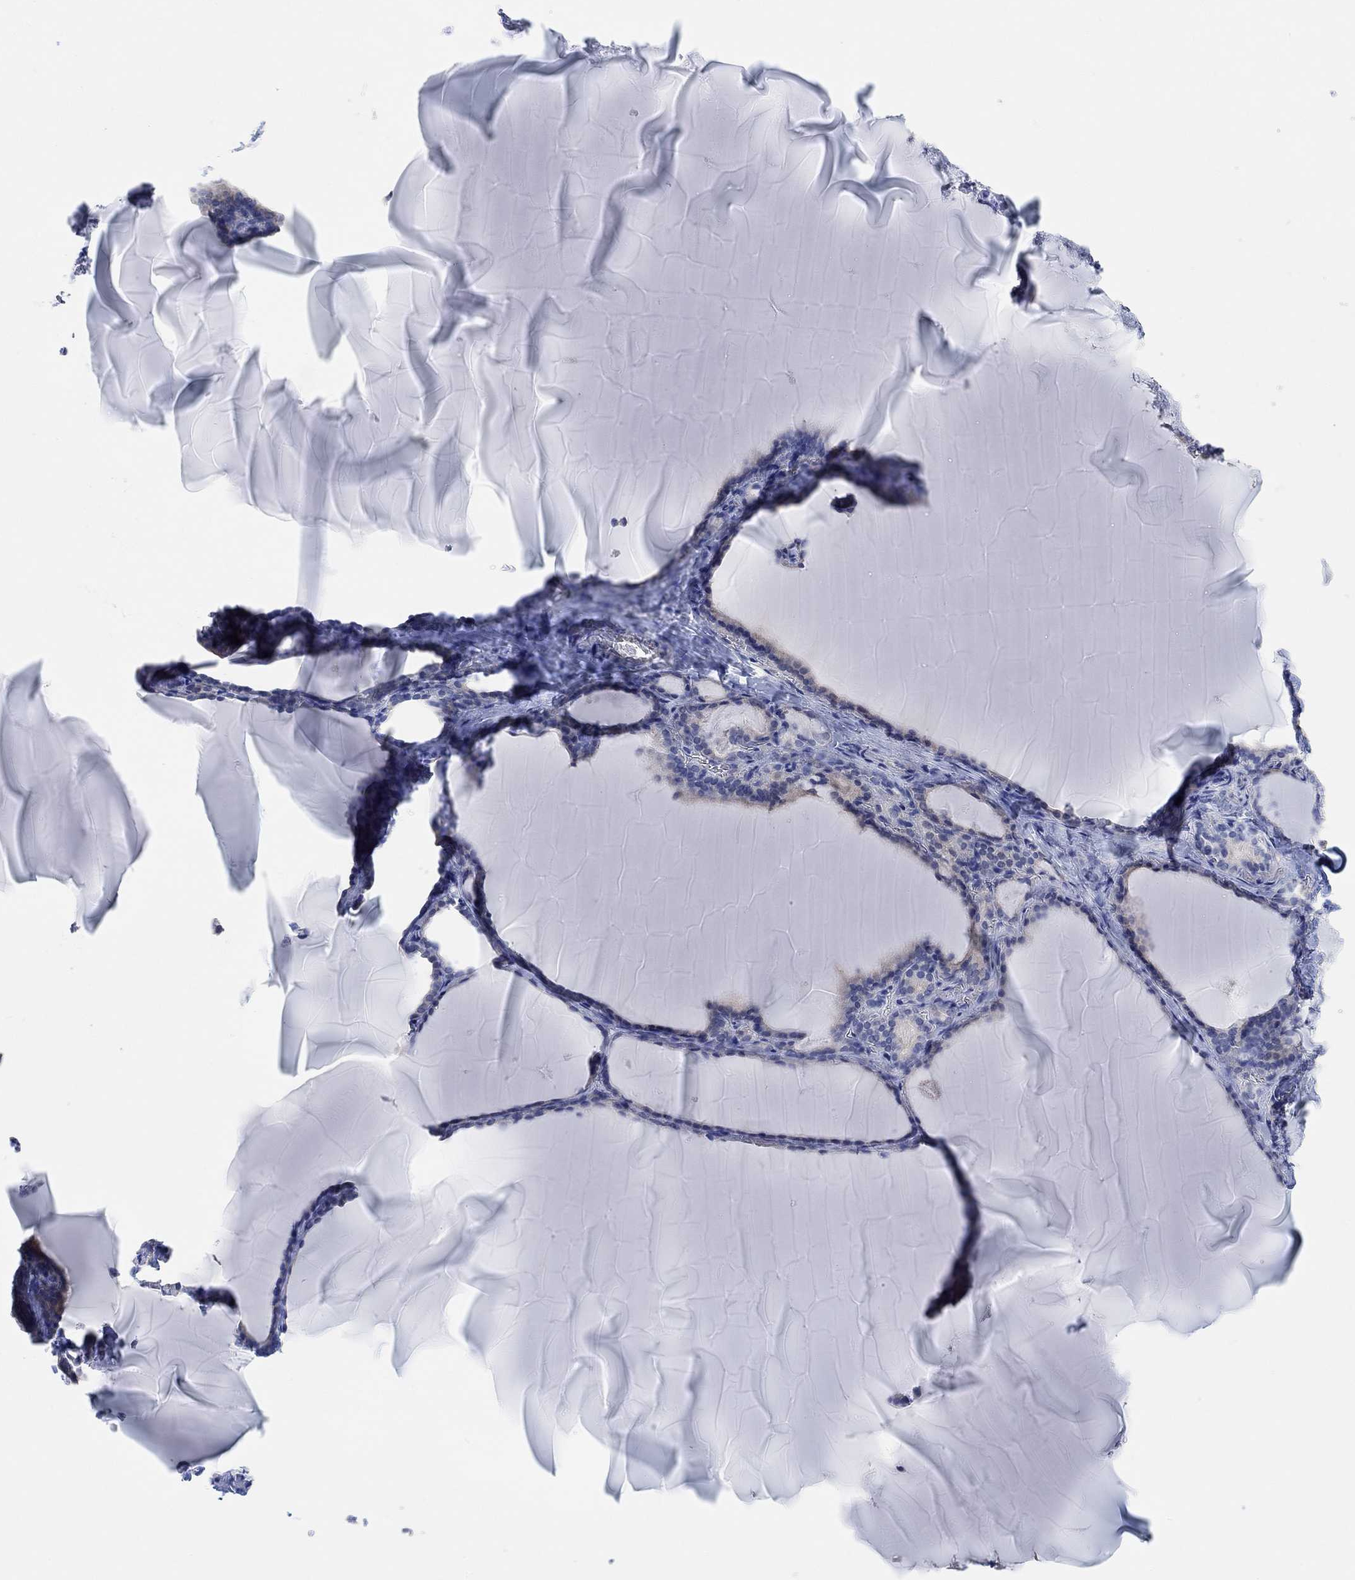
{"staining": {"intensity": "negative", "quantity": "none", "location": "none"}, "tissue": "thyroid gland", "cell_type": "Glandular cells", "image_type": "normal", "snomed": [{"axis": "morphology", "description": "Normal tissue, NOS"}, {"axis": "morphology", "description": "Hyperplasia, NOS"}, {"axis": "topography", "description": "Thyroid gland"}], "caption": "Glandular cells show no significant protein staining in unremarkable thyroid gland.", "gene": "NLRP14", "patient": {"sex": "female", "age": 27}}